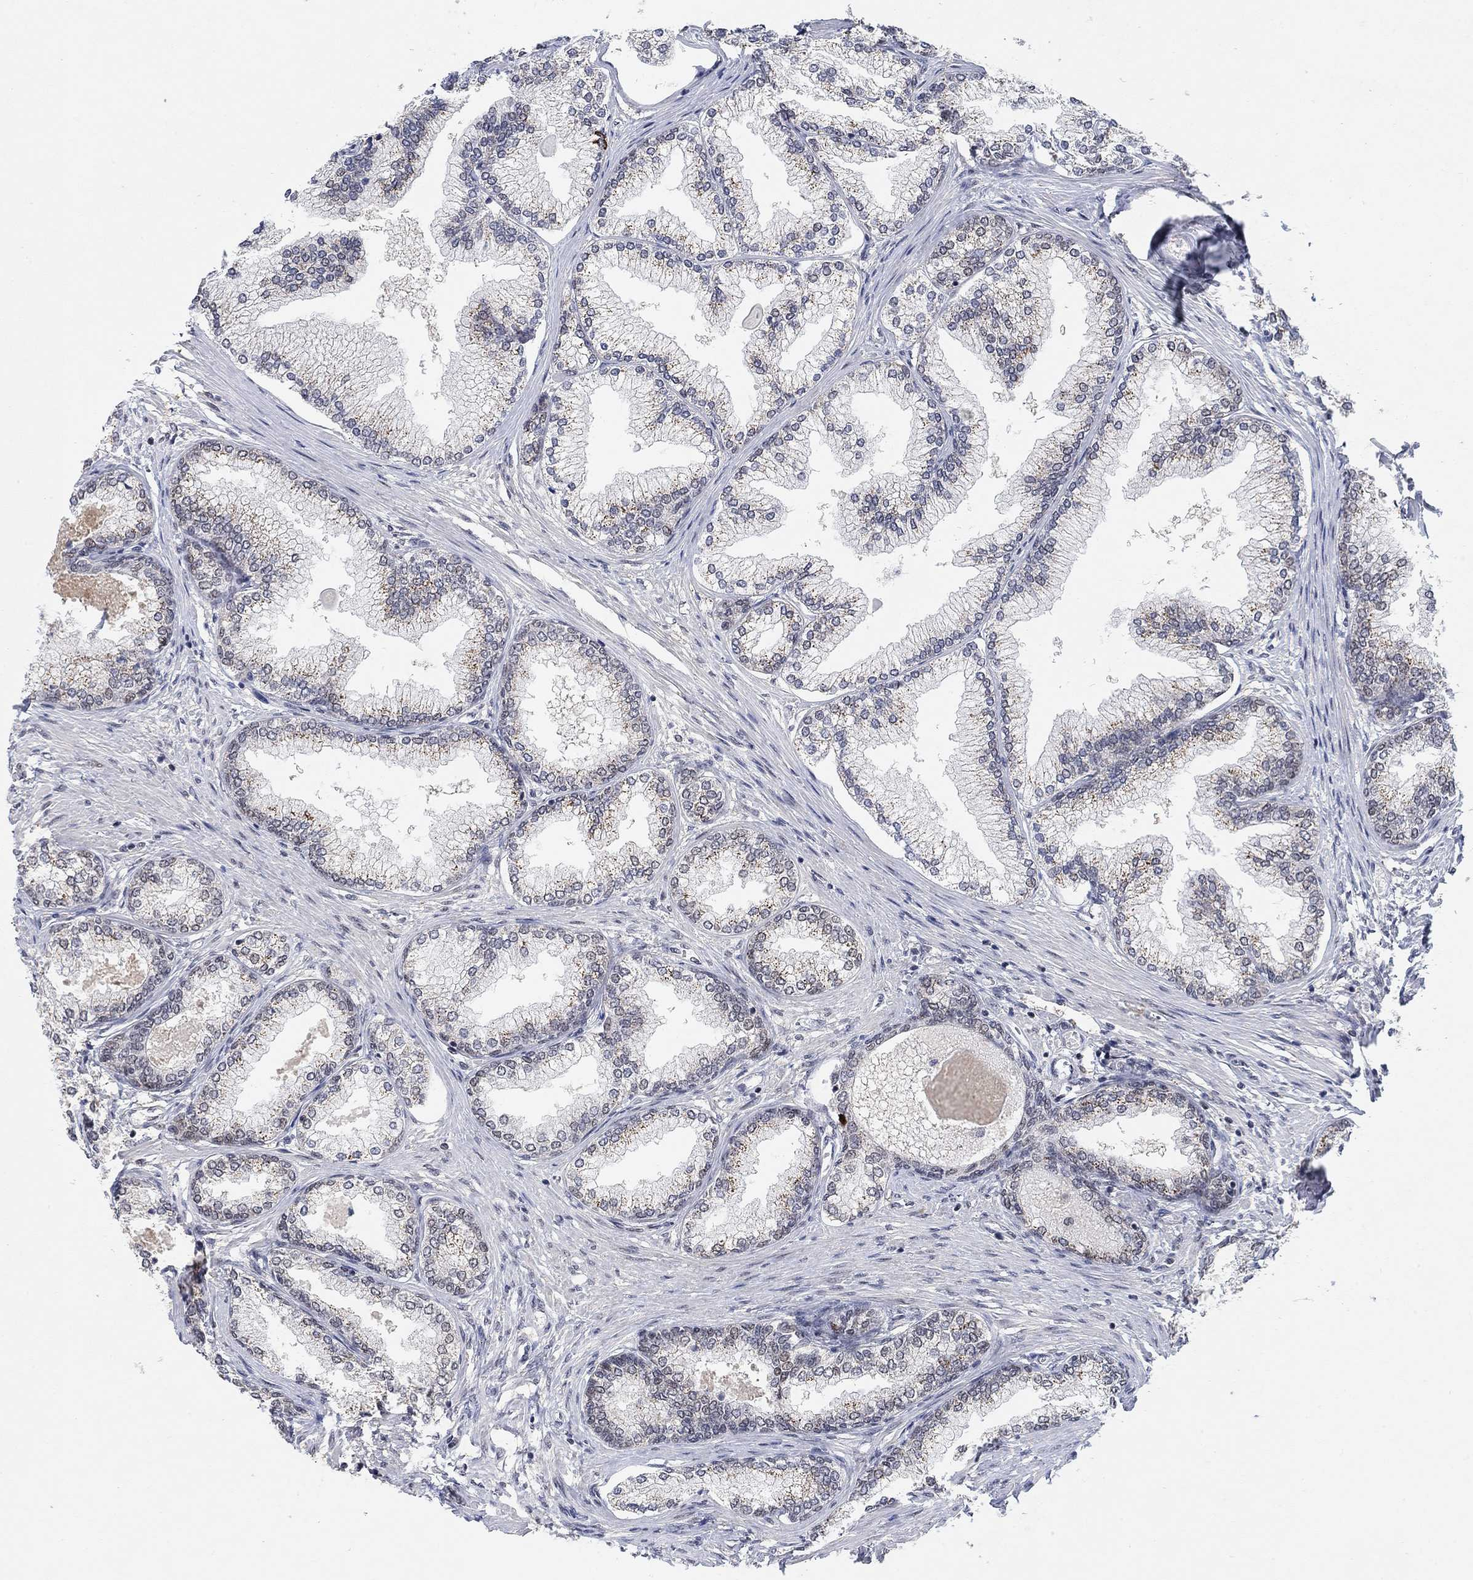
{"staining": {"intensity": "negative", "quantity": "none", "location": "none"}, "tissue": "prostate", "cell_type": "Glandular cells", "image_type": "normal", "snomed": [{"axis": "morphology", "description": "Normal tissue, NOS"}, {"axis": "topography", "description": "Prostate"}], "caption": "Immunohistochemistry (IHC) photomicrograph of benign prostate stained for a protein (brown), which shows no expression in glandular cells.", "gene": "THAP8", "patient": {"sex": "male", "age": 72}}